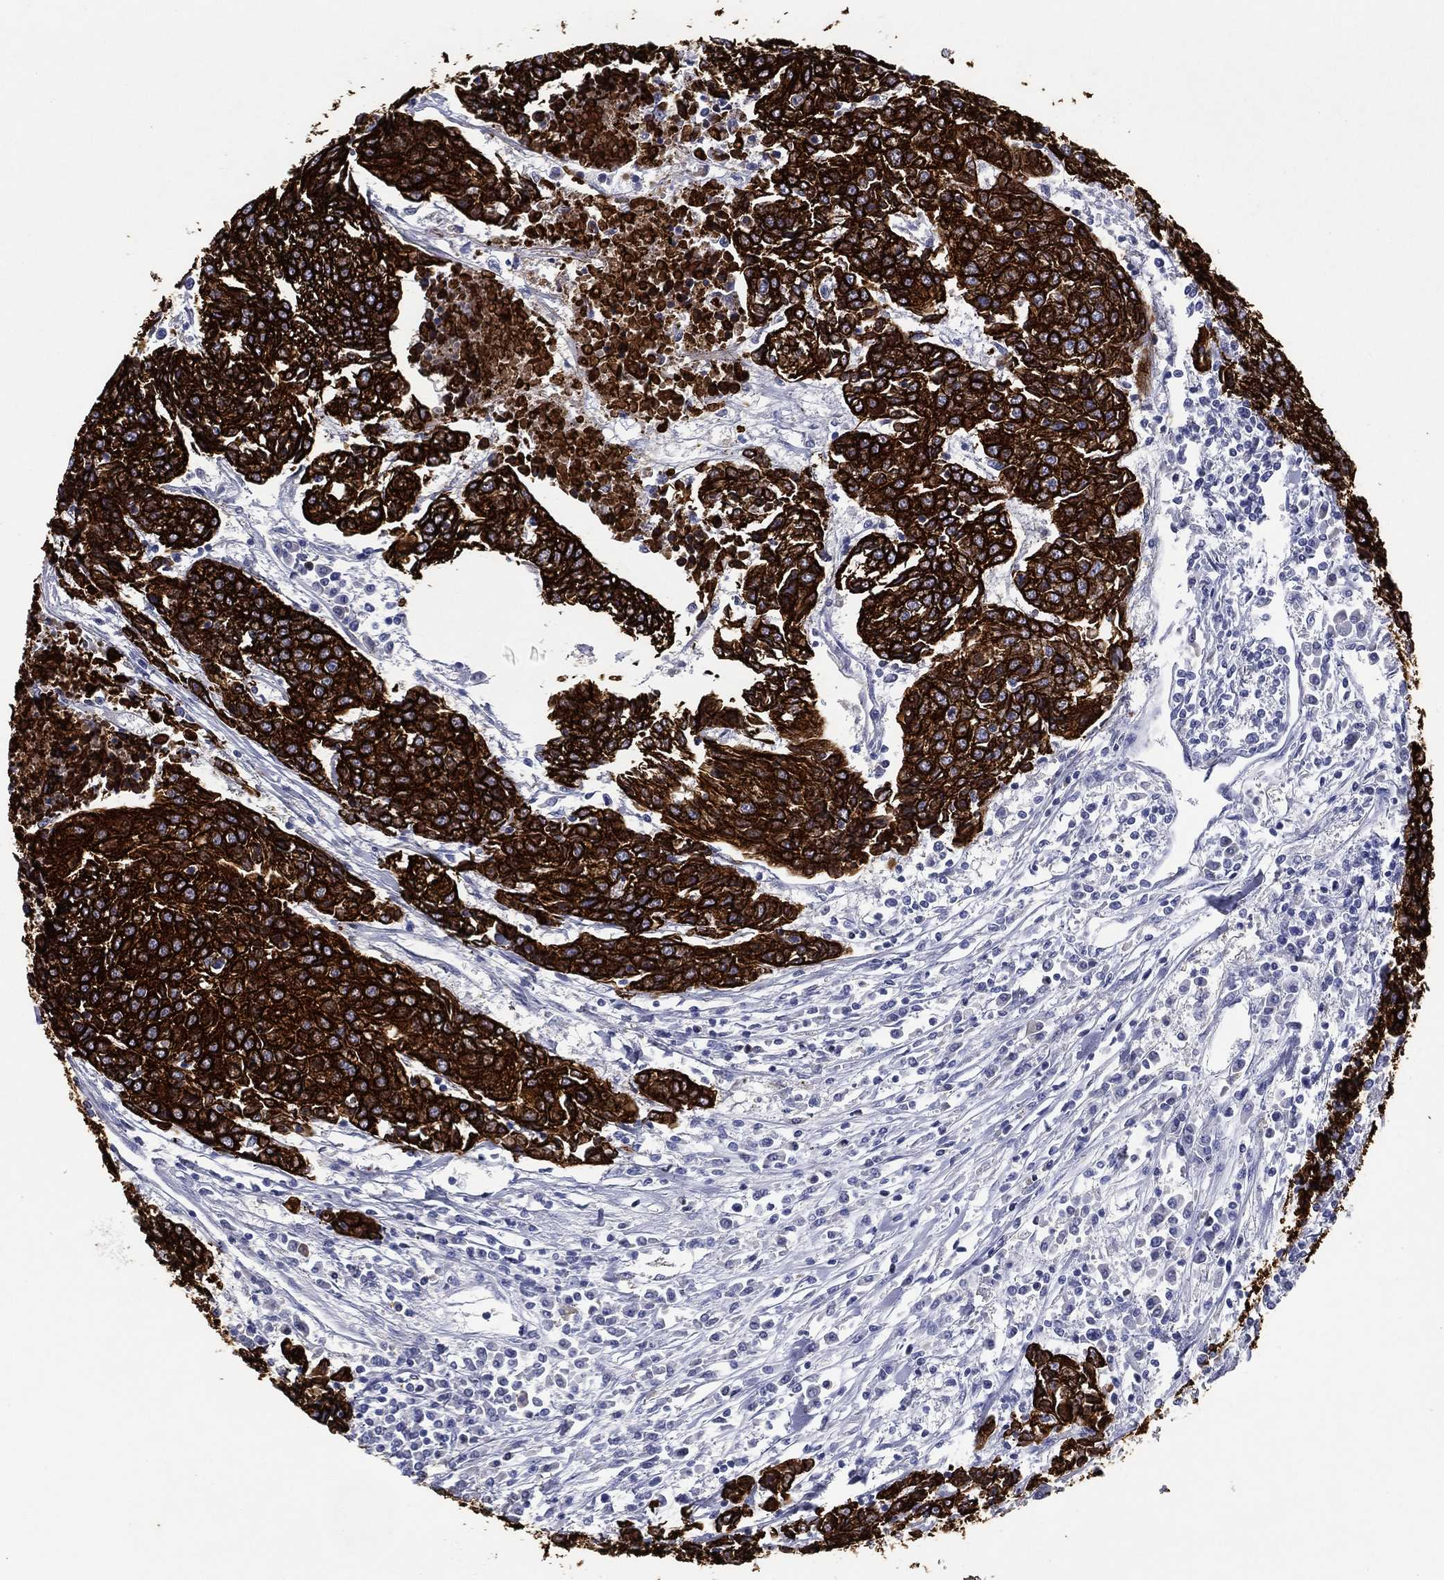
{"staining": {"intensity": "strong", "quantity": ">75%", "location": "cytoplasmic/membranous"}, "tissue": "urothelial cancer", "cell_type": "Tumor cells", "image_type": "cancer", "snomed": [{"axis": "morphology", "description": "Urothelial carcinoma, High grade"}, {"axis": "topography", "description": "Urinary bladder"}], "caption": "About >75% of tumor cells in urothelial cancer reveal strong cytoplasmic/membranous protein expression as visualized by brown immunohistochemical staining.", "gene": "KRT7", "patient": {"sex": "female", "age": 85}}